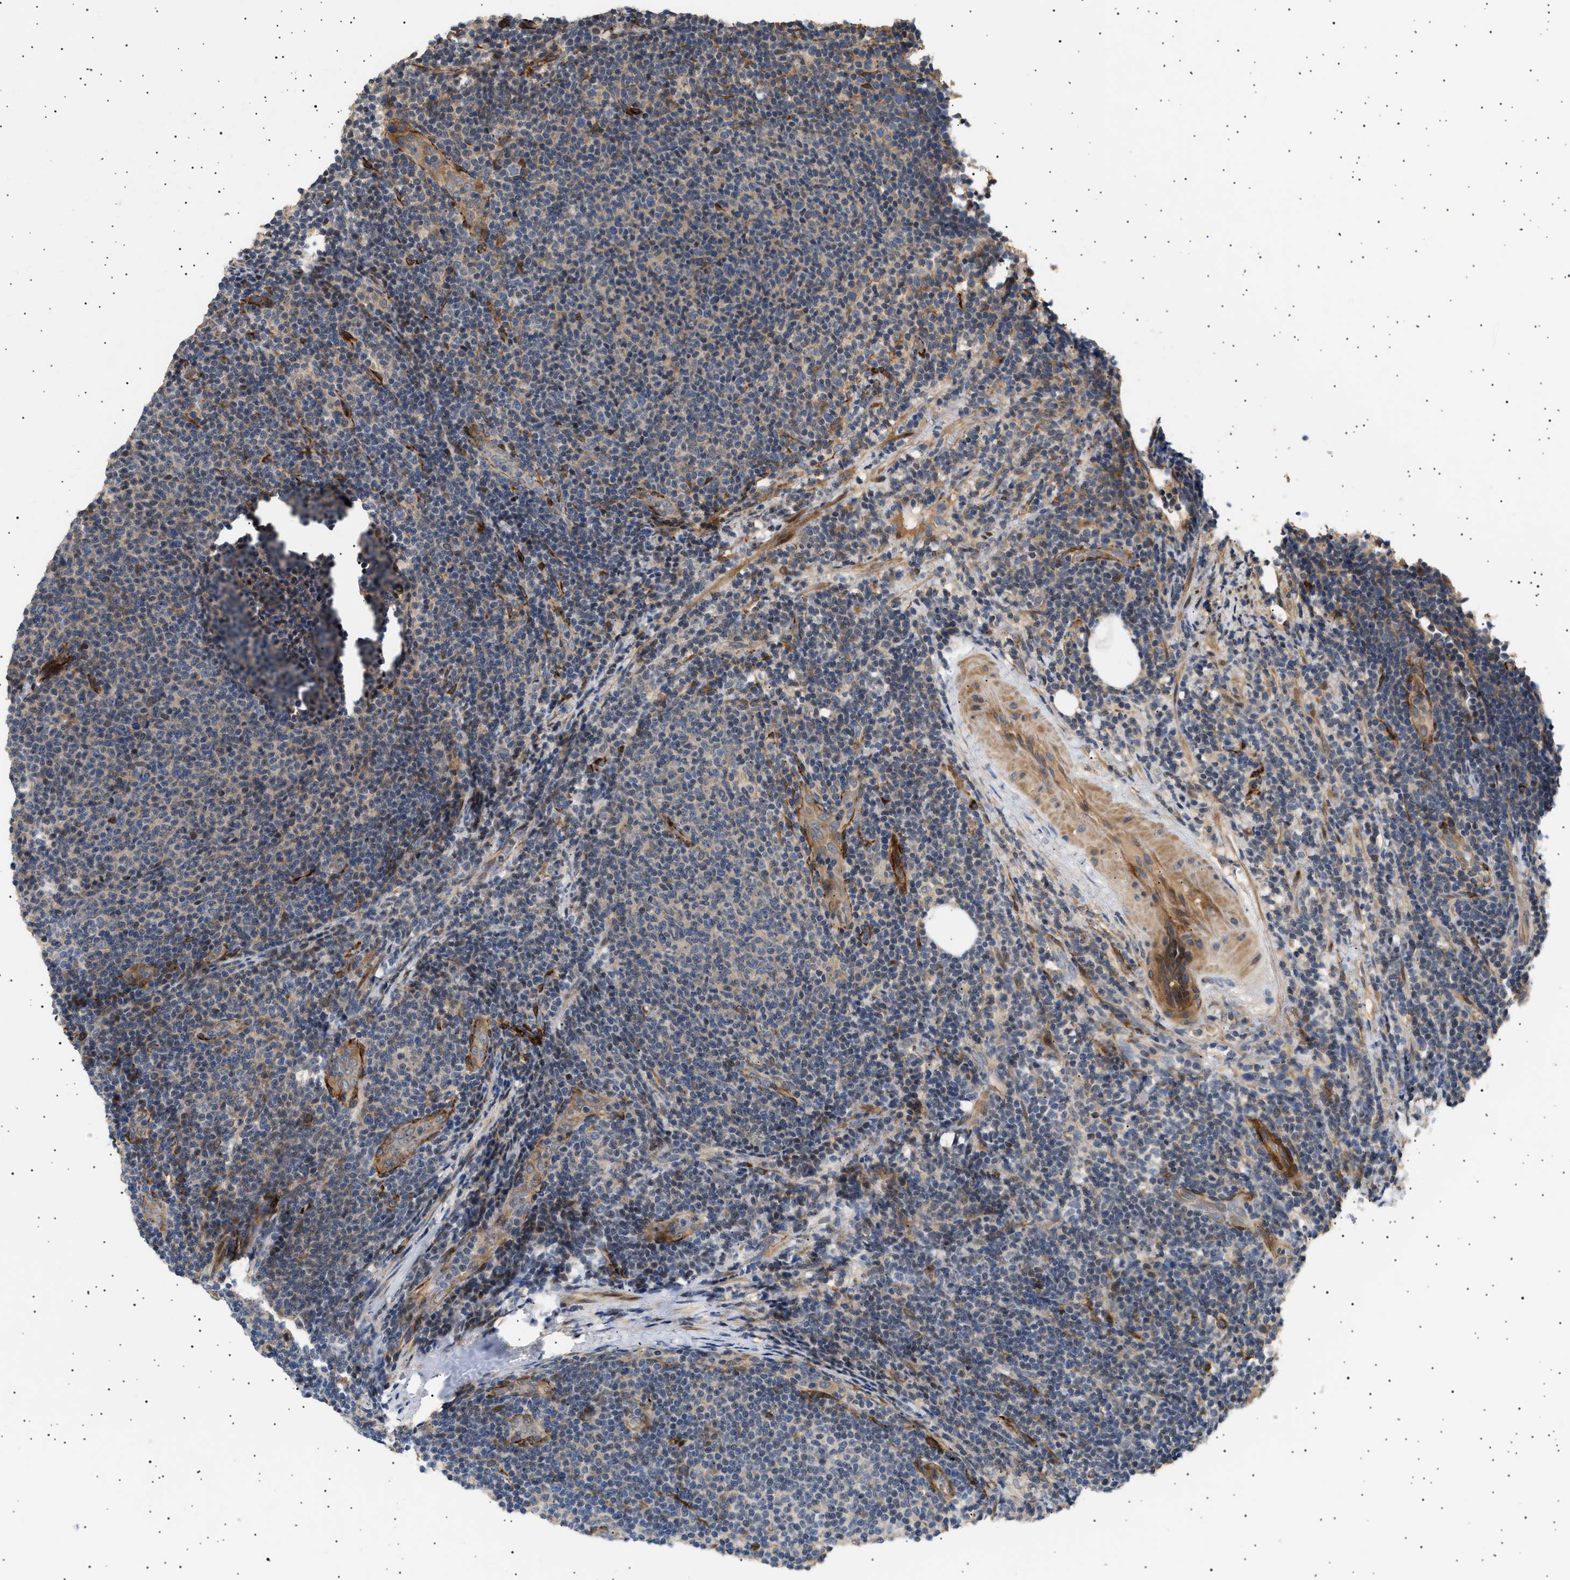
{"staining": {"intensity": "negative", "quantity": "none", "location": "none"}, "tissue": "lymphoma", "cell_type": "Tumor cells", "image_type": "cancer", "snomed": [{"axis": "morphology", "description": "Malignant lymphoma, non-Hodgkin's type, Low grade"}, {"axis": "topography", "description": "Lymph node"}], "caption": "This histopathology image is of low-grade malignant lymphoma, non-Hodgkin's type stained with IHC to label a protein in brown with the nuclei are counter-stained blue. There is no expression in tumor cells.", "gene": "GUCY1B1", "patient": {"sex": "male", "age": 66}}